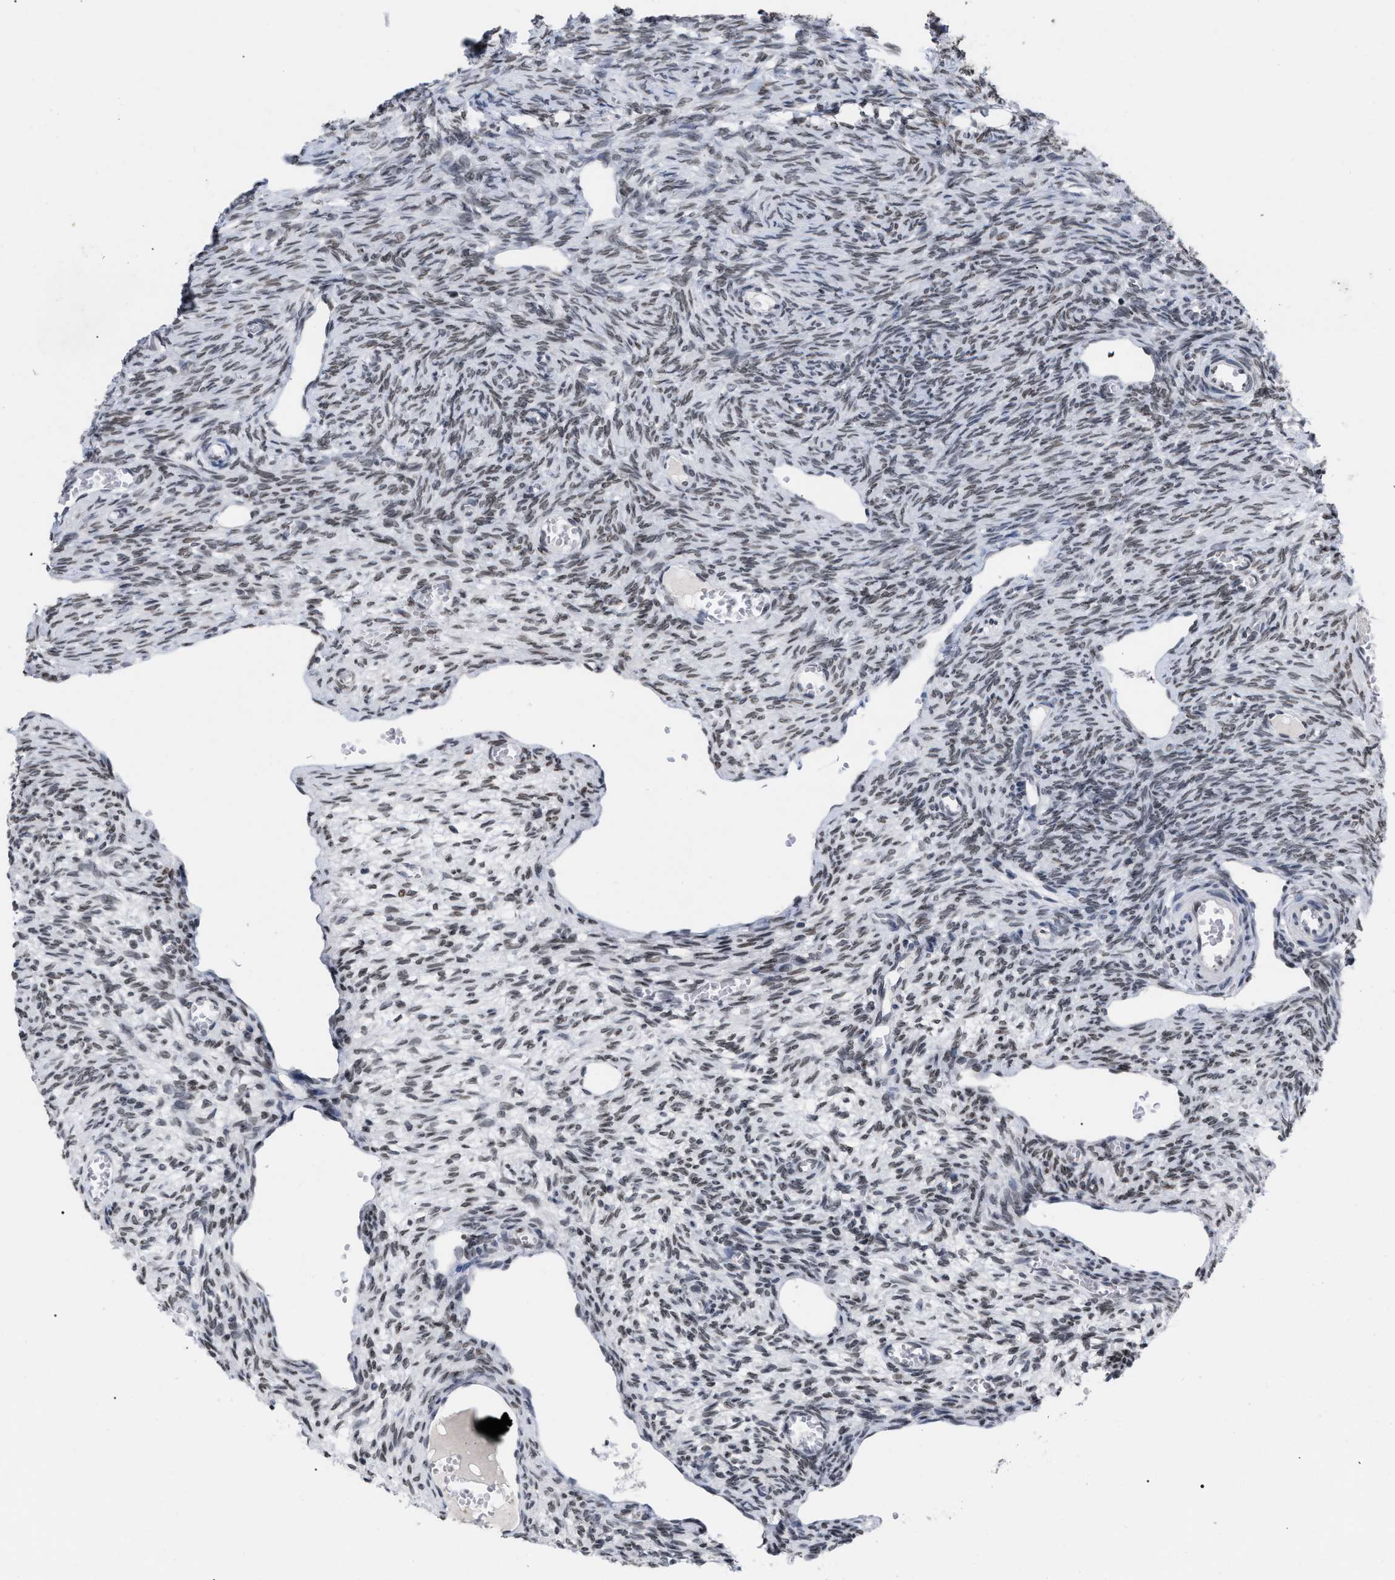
{"staining": {"intensity": "moderate", "quantity": ">75%", "location": "cytoplasmic/membranous,nuclear"}, "tissue": "ovary", "cell_type": "Follicle cells", "image_type": "normal", "snomed": [{"axis": "morphology", "description": "Normal tissue, NOS"}, {"axis": "topography", "description": "Ovary"}], "caption": "IHC (DAB) staining of benign human ovary shows moderate cytoplasmic/membranous,nuclear protein expression in about >75% of follicle cells.", "gene": "TPR", "patient": {"sex": "female", "age": 27}}